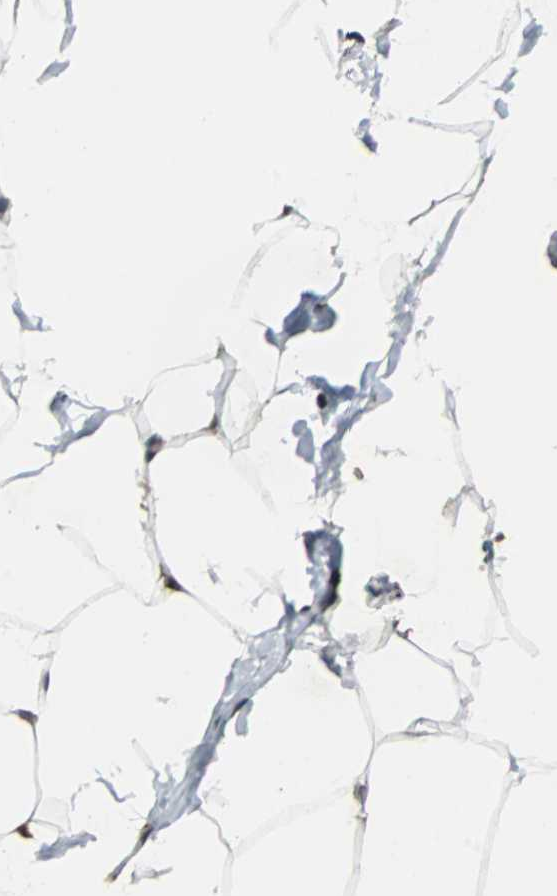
{"staining": {"intensity": "moderate", "quantity": "25%-75%", "location": "cytoplasmic/membranous"}, "tissue": "adipose tissue", "cell_type": "Adipocytes", "image_type": "normal", "snomed": [{"axis": "morphology", "description": "Normal tissue, NOS"}, {"axis": "topography", "description": "Breast"}, {"axis": "topography", "description": "Adipose tissue"}], "caption": "About 25%-75% of adipocytes in normal adipose tissue display moderate cytoplasmic/membranous protein expression as visualized by brown immunohistochemical staining.", "gene": "CHP1", "patient": {"sex": "female", "age": 25}}